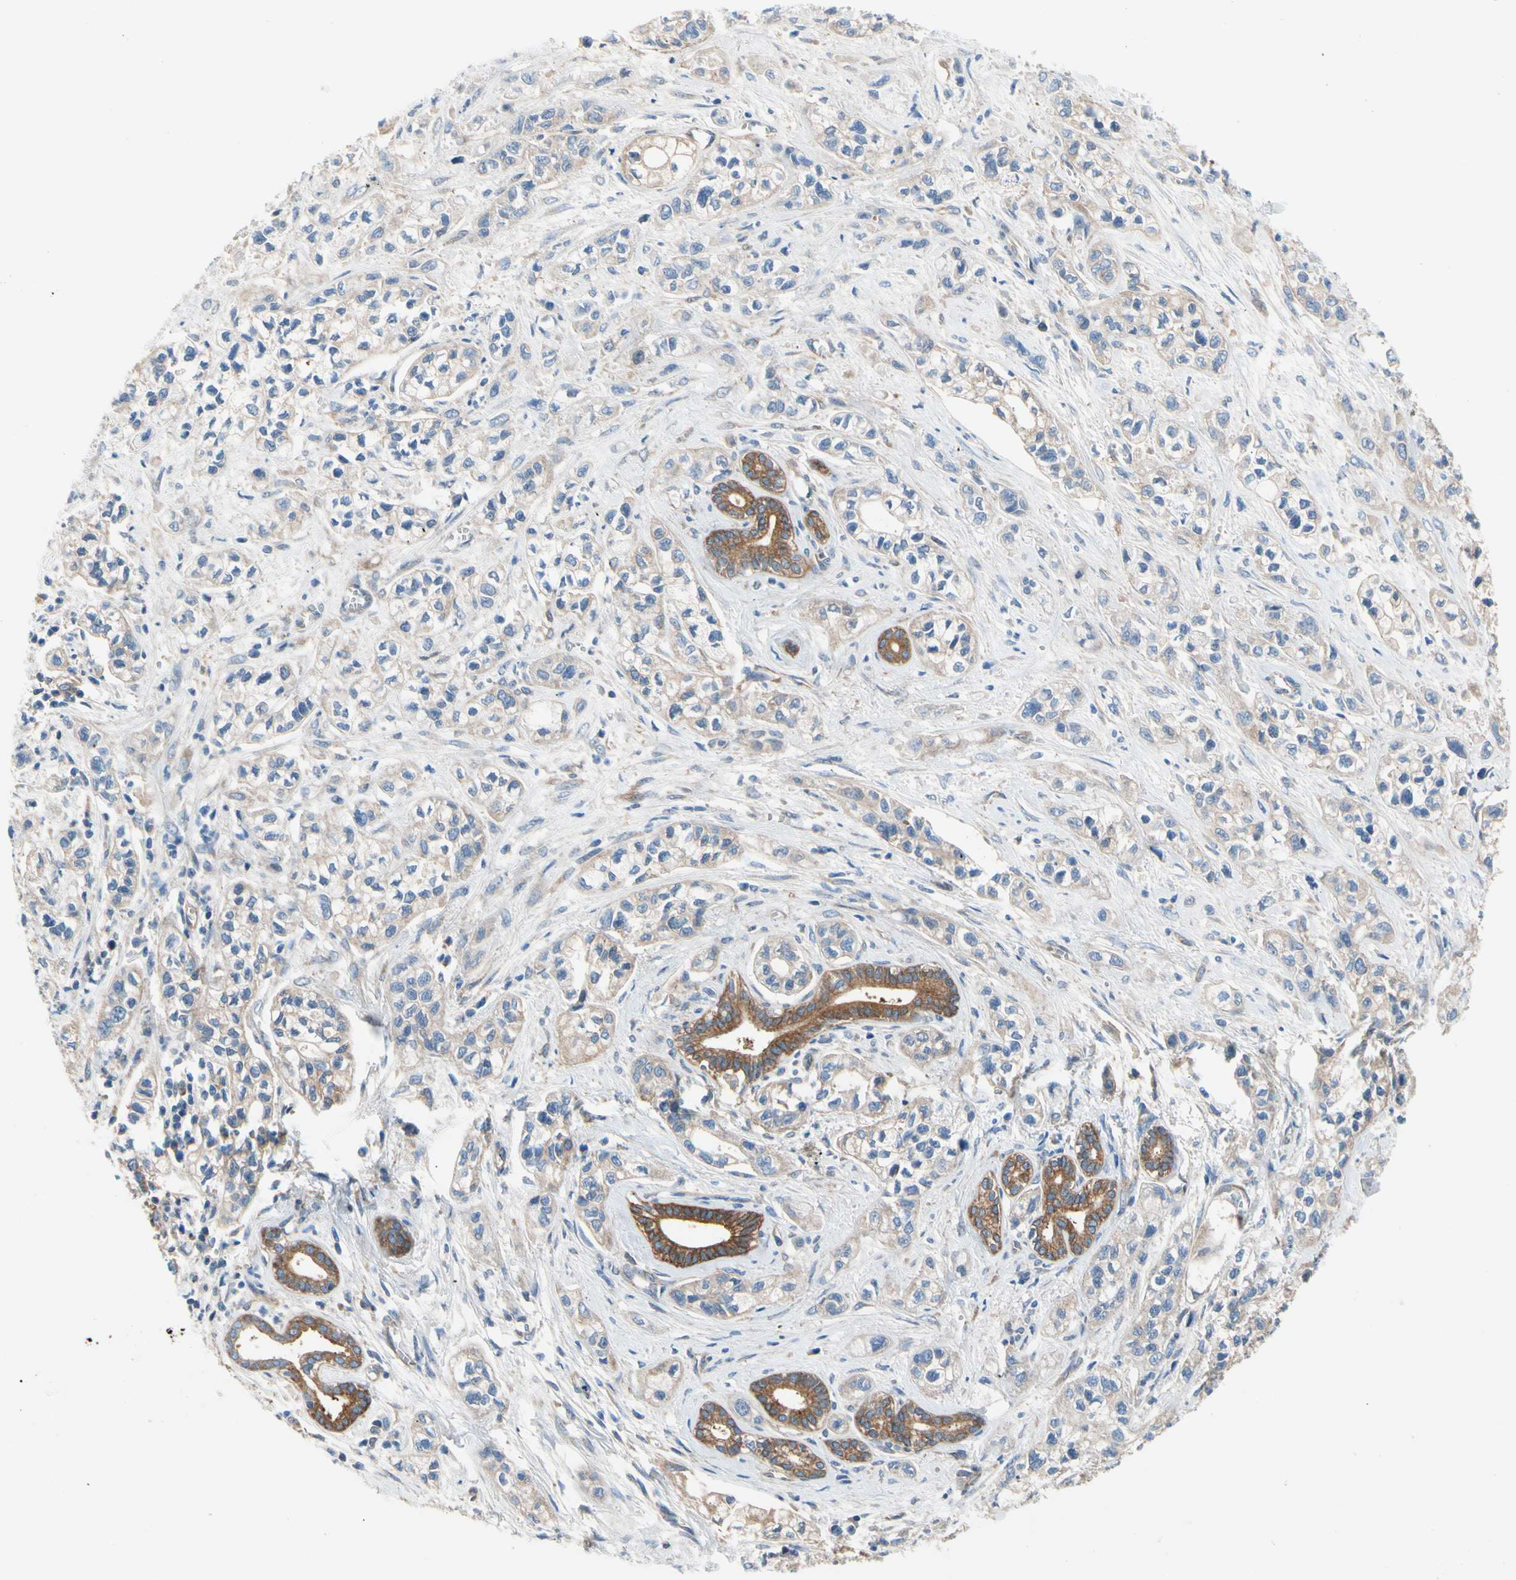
{"staining": {"intensity": "weak", "quantity": ">75%", "location": "cytoplasmic/membranous"}, "tissue": "pancreatic cancer", "cell_type": "Tumor cells", "image_type": "cancer", "snomed": [{"axis": "morphology", "description": "Adenocarcinoma, NOS"}, {"axis": "topography", "description": "Pancreas"}], "caption": "Human adenocarcinoma (pancreatic) stained for a protein (brown) displays weak cytoplasmic/membranous positive expression in about >75% of tumor cells.", "gene": "GPHN", "patient": {"sex": "male", "age": 74}}